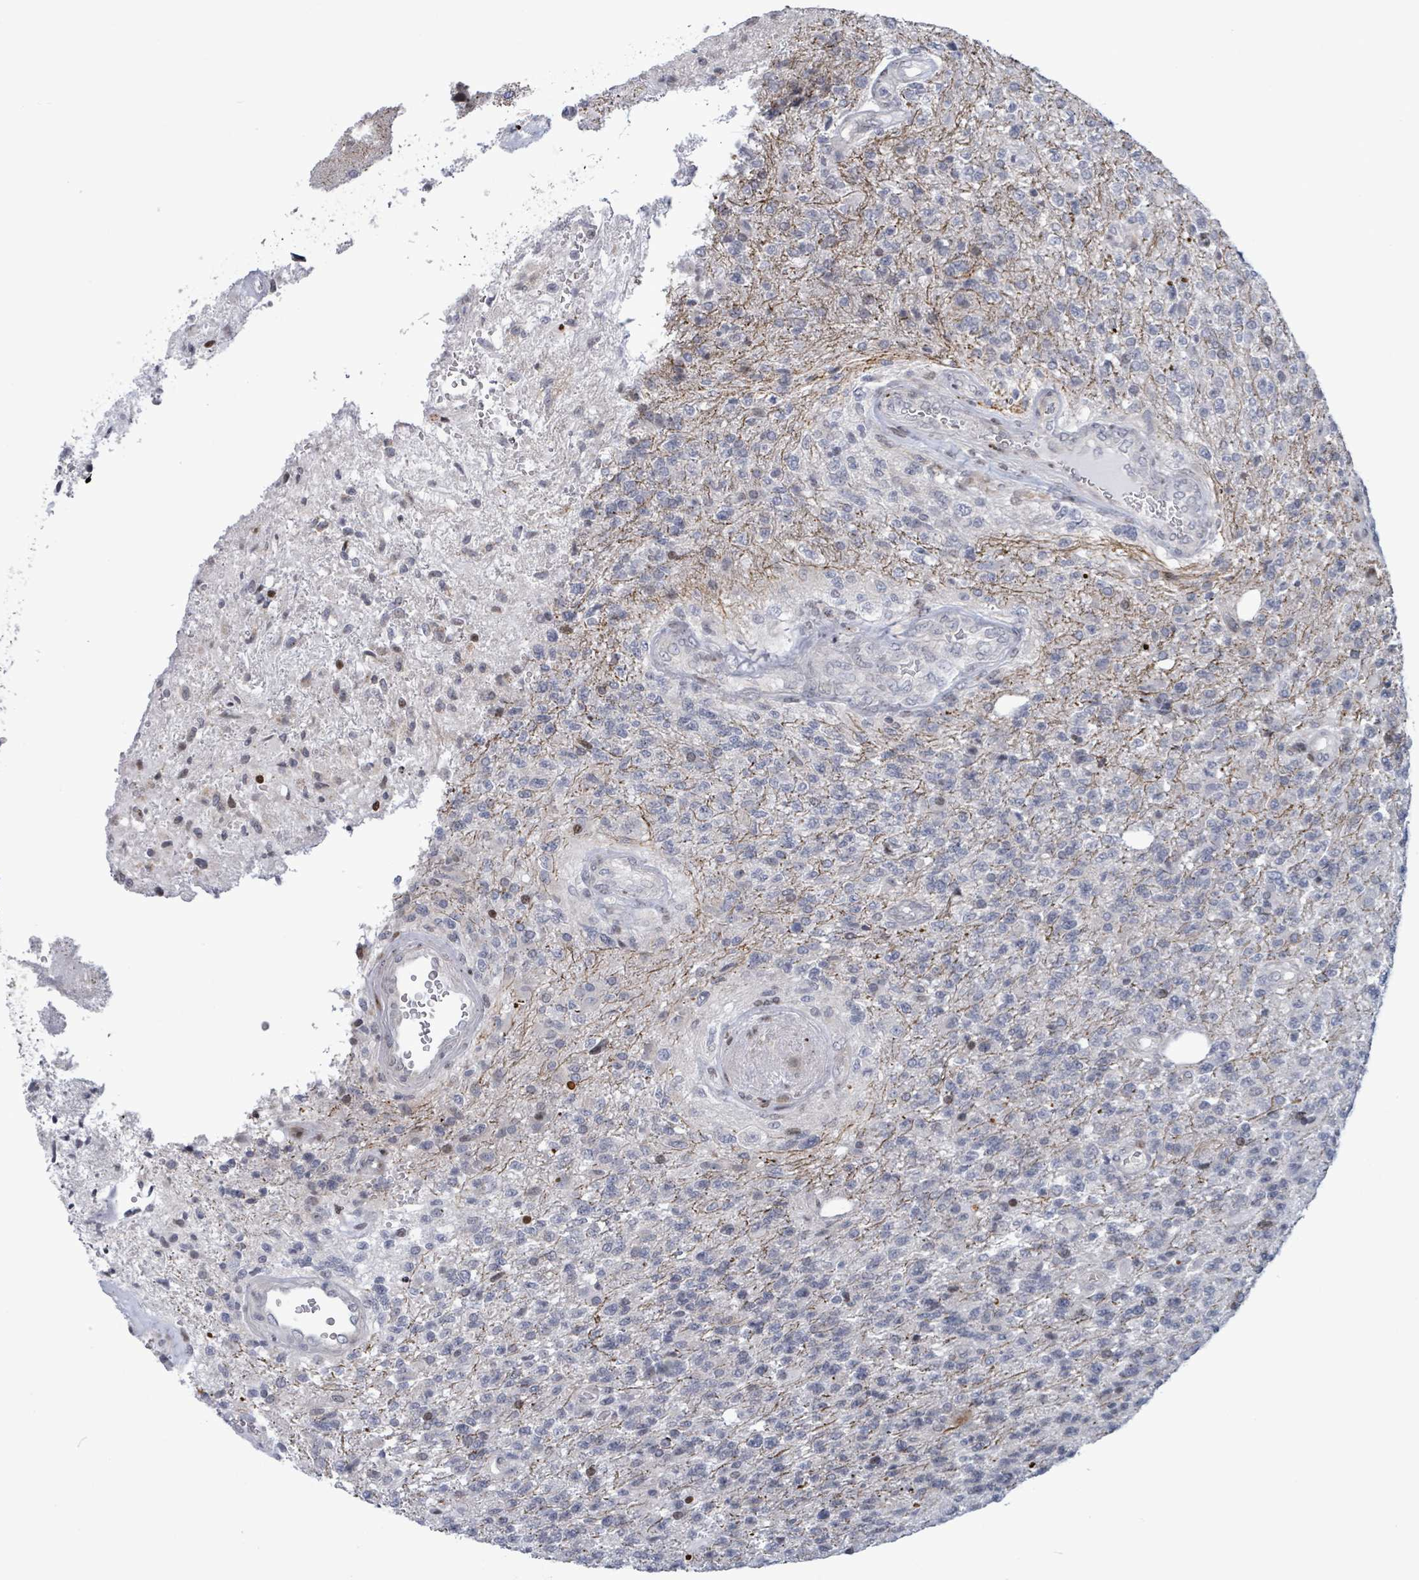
{"staining": {"intensity": "negative", "quantity": "none", "location": "none"}, "tissue": "glioma", "cell_type": "Tumor cells", "image_type": "cancer", "snomed": [{"axis": "morphology", "description": "Glioma, malignant, High grade"}, {"axis": "topography", "description": "Brain"}], "caption": "A photomicrograph of glioma stained for a protein displays no brown staining in tumor cells. The staining was performed using DAB to visualize the protein expression in brown, while the nuclei were stained in blue with hematoxylin (Magnification: 20x).", "gene": "FNDC4", "patient": {"sex": "male", "age": 56}}